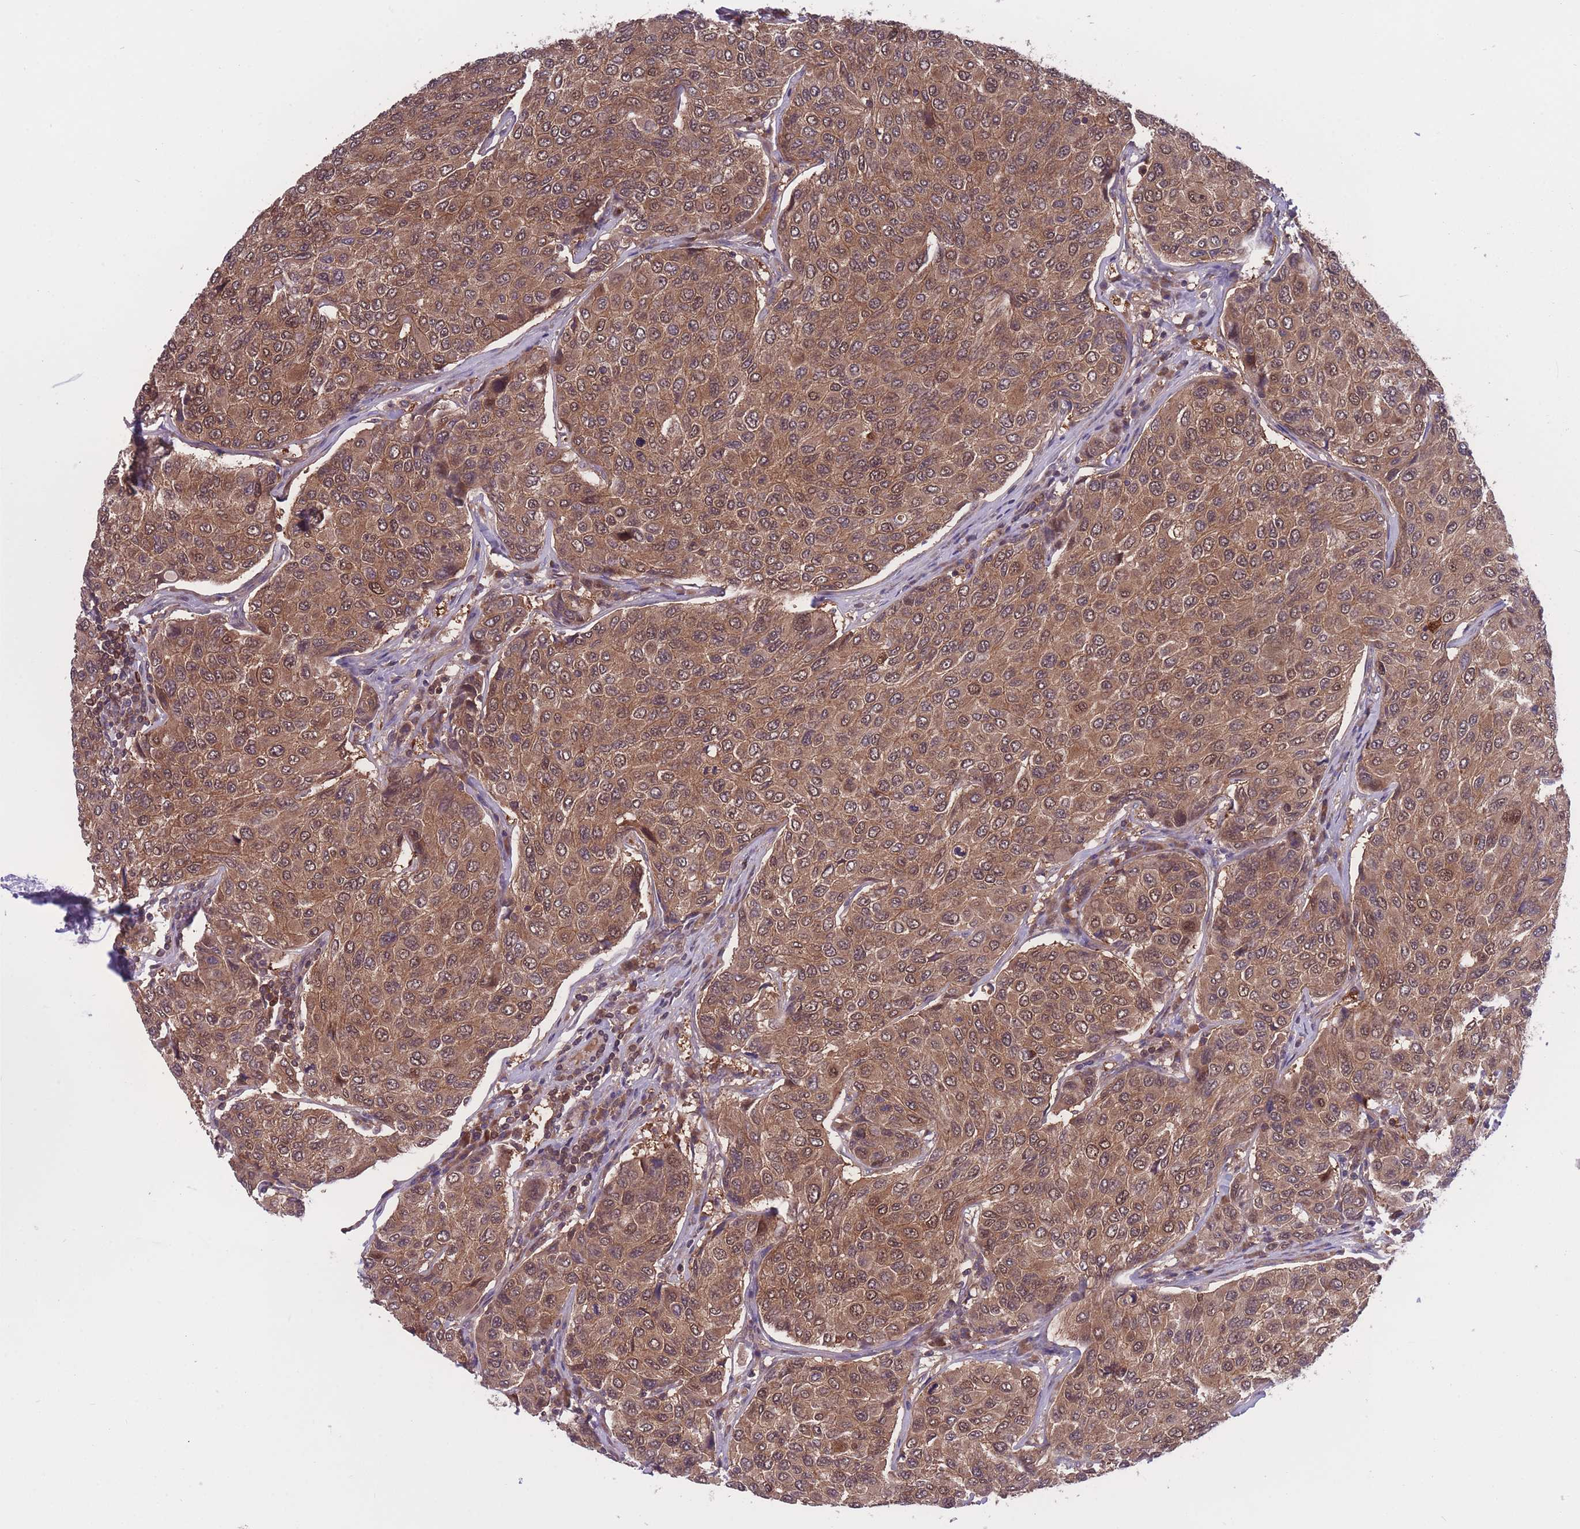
{"staining": {"intensity": "moderate", "quantity": ">75%", "location": "cytoplasmic/membranous"}, "tissue": "breast cancer", "cell_type": "Tumor cells", "image_type": "cancer", "snomed": [{"axis": "morphology", "description": "Duct carcinoma"}, {"axis": "topography", "description": "Breast"}], "caption": "A brown stain highlights moderate cytoplasmic/membranous positivity of a protein in human breast cancer (infiltrating ductal carcinoma) tumor cells.", "gene": "UBE2N", "patient": {"sex": "female", "age": 55}}